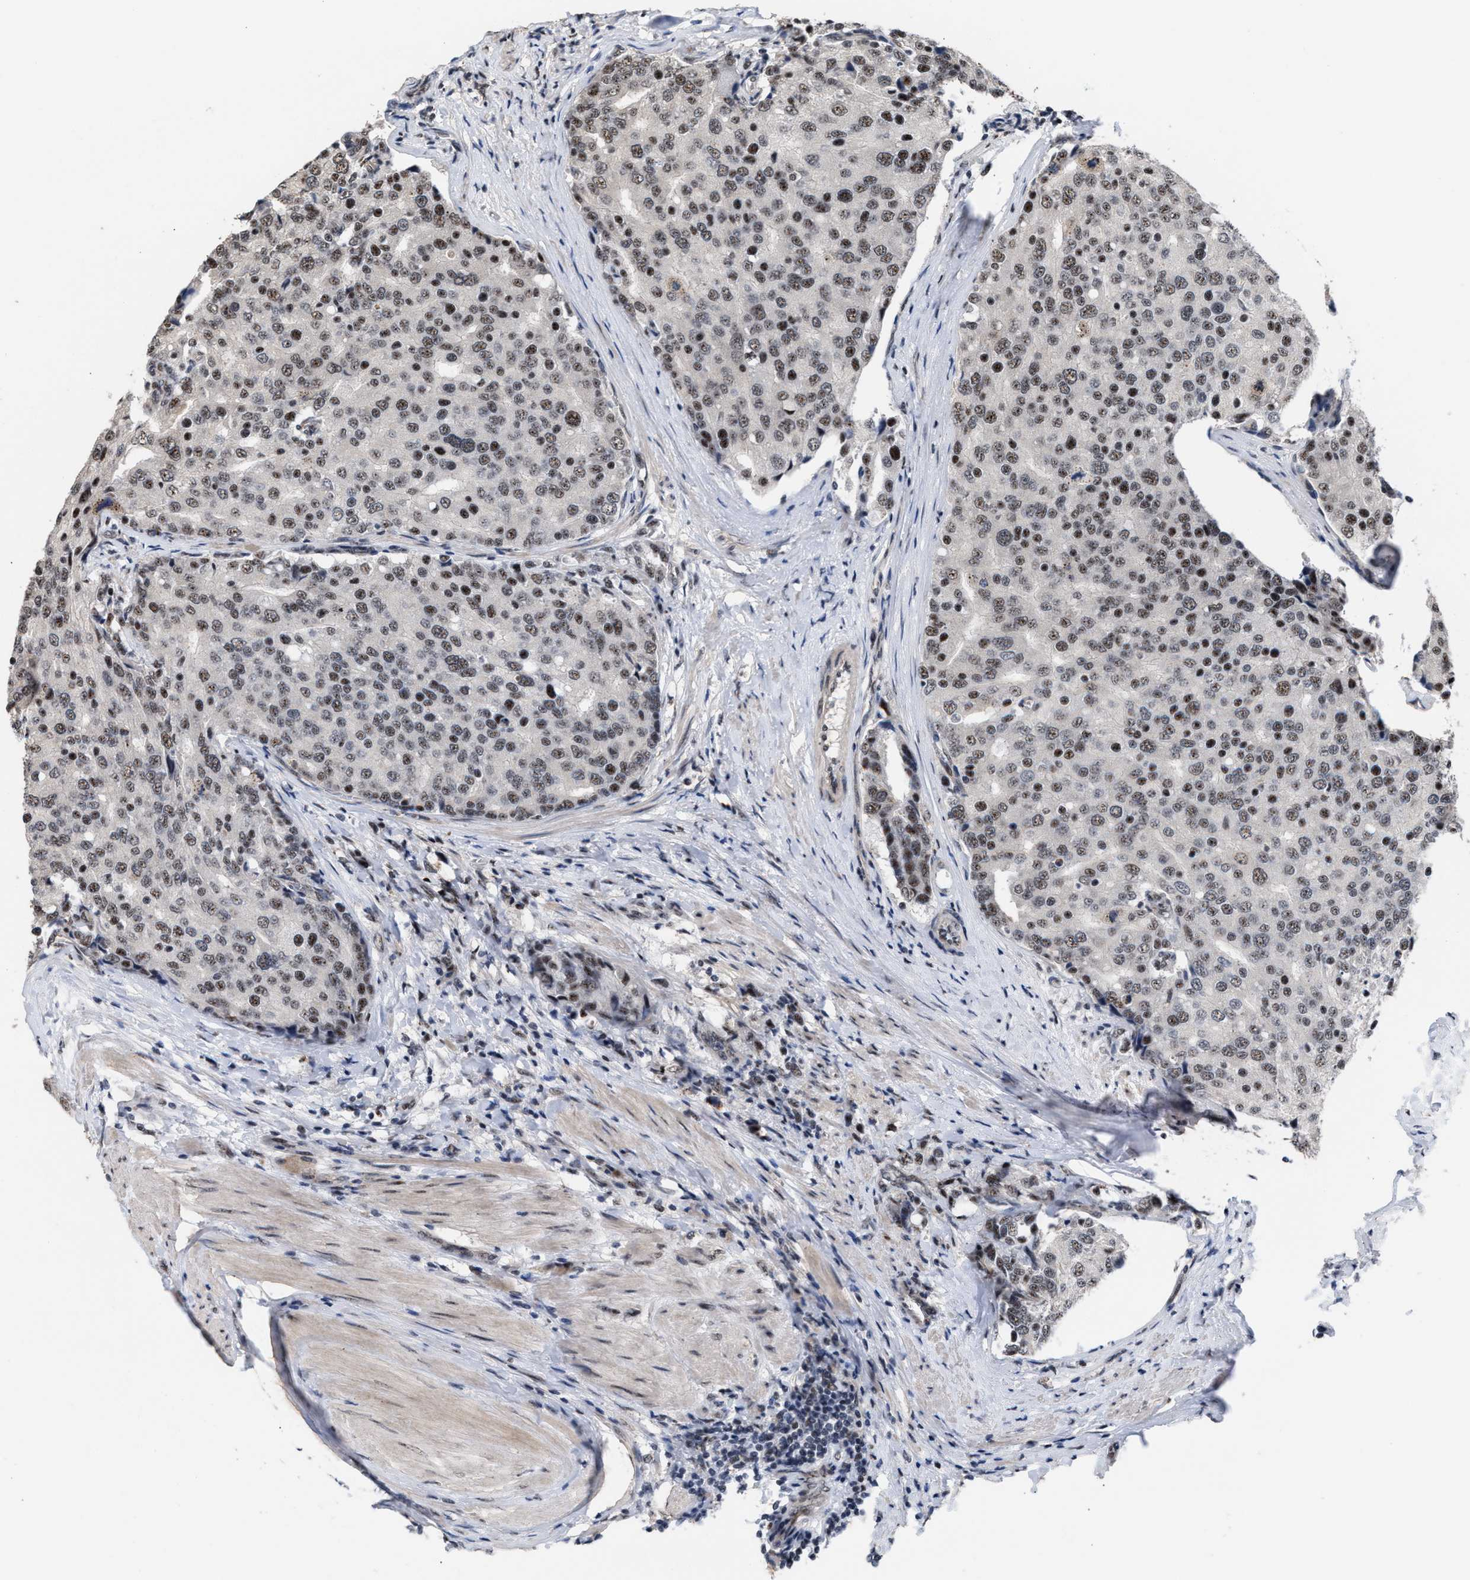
{"staining": {"intensity": "moderate", "quantity": "25%-75%", "location": "nuclear"}, "tissue": "prostate cancer", "cell_type": "Tumor cells", "image_type": "cancer", "snomed": [{"axis": "morphology", "description": "Adenocarcinoma, High grade"}, {"axis": "topography", "description": "Prostate"}], "caption": "Immunohistochemistry (DAB (3,3'-diaminobenzidine)) staining of human prostate cancer (high-grade adenocarcinoma) exhibits moderate nuclear protein staining in approximately 25%-75% of tumor cells.", "gene": "EIF4A3", "patient": {"sex": "male", "age": 50}}